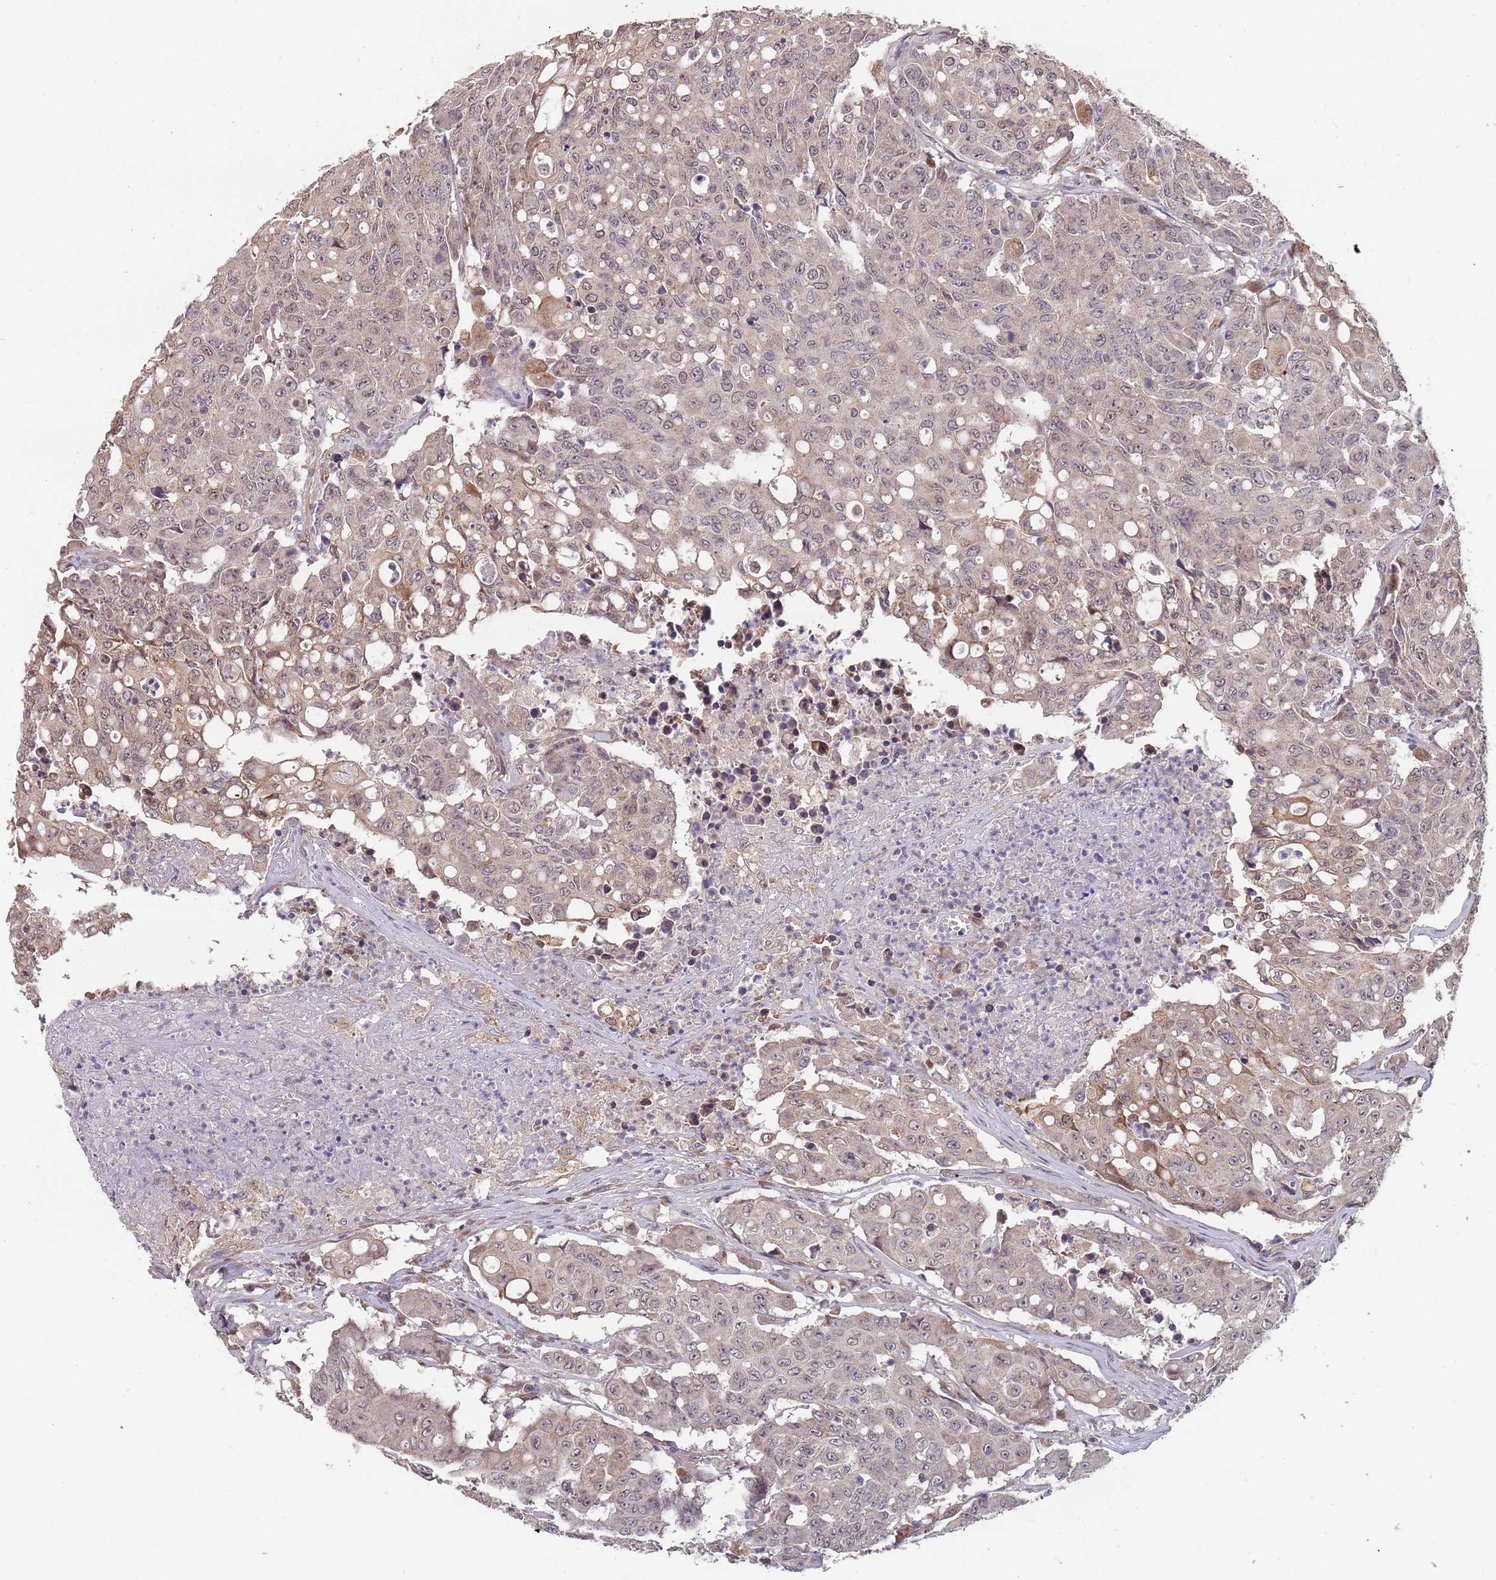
{"staining": {"intensity": "weak", "quantity": "25%-75%", "location": "cytoplasmic/membranous,nuclear"}, "tissue": "colorectal cancer", "cell_type": "Tumor cells", "image_type": "cancer", "snomed": [{"axis": "morphology", "description": "Adenocarcinoma, NOS"}, {"axis": "topography", "description": "Colon"}], "caption": "IHC of adenocarcinoma (colorectal) reveals low levels of weak cytoplasmic/membranous and nuclear positivity in about 25%-75% of tumor cells. (DAB IHC with brightfield microscopy, high magnification).", "gene": "TMEM64", "patient": {"sex": "male", "age": 51}}